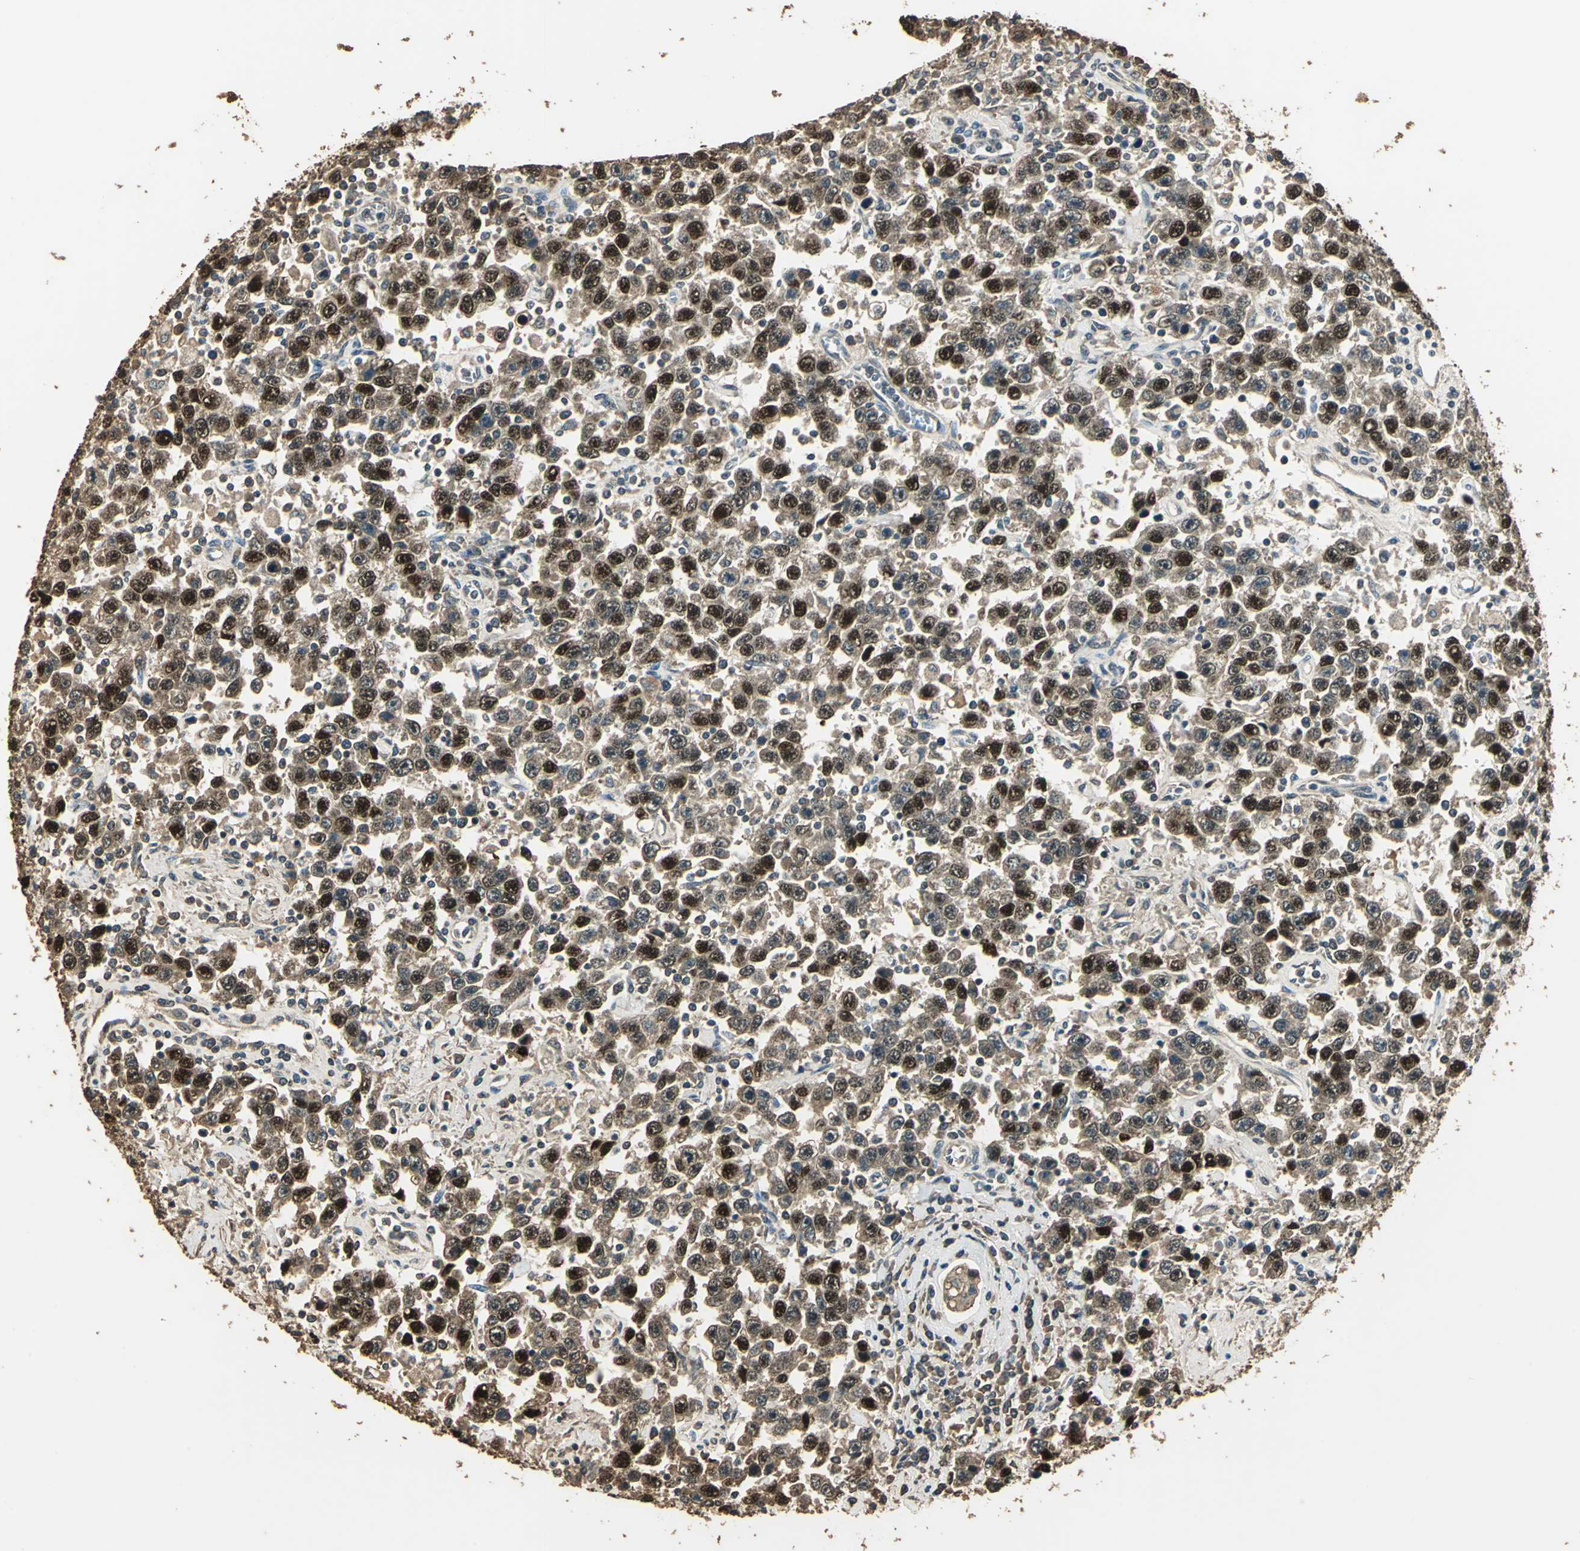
{"staining": {"intensity": "strong", "quantity": ">75%", "location": "cytoplasmic/membranous,nuclear"}, "tissue": "testis cancer", "cell_type": "Tumor cells", "image_type": "cancer", "snomed": [{"axis": "morphology", "description": "Seminoma, NOS"}, {"axis": "topography", "description": "Testis"}], "caption": "Approximately >75% of tumor cells in testis seminoma demonstrate strong cytoplasmic/membranous and nuclear protein positivity as visualized by brown immunohistochemical staining.", "gene": "TMPRSS4", "patient": {"sex": "male", "age": 41}}